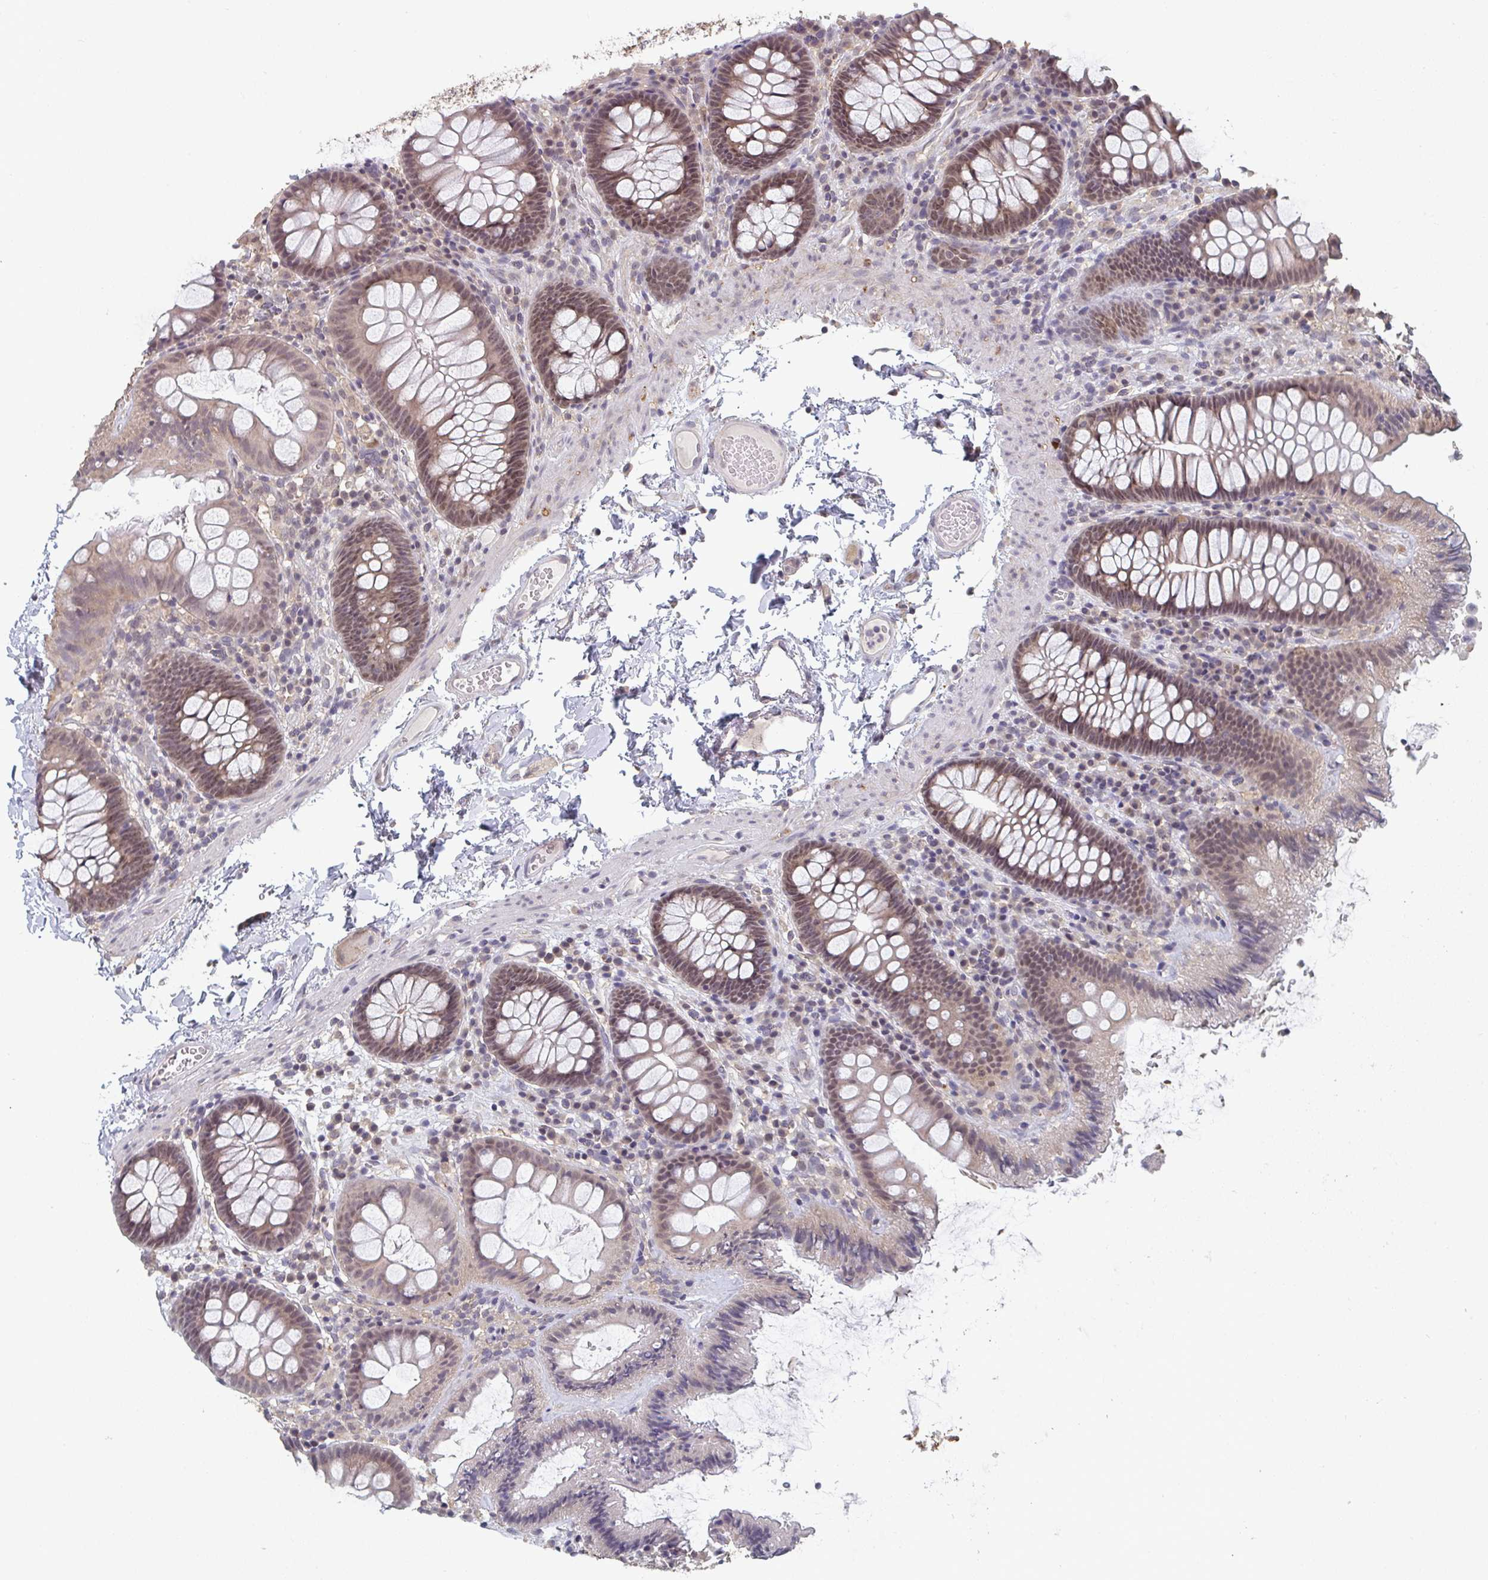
{"staining": {"intensity": "weak", "quantity": "<25%", "location": "cytoplasmic/membranous"}, "tissue": "colon", "cell_type": "Endothelial cells", "image_type": "normal", "snomed": [{"axis": "morphology", "description": "Normal tissue, NOS"}, {"axis": "topography", "description": "Colon"}], "caption": "Endothelial cells show no significant protein staining in unremarkable colon. (Brightfield microscopy of DAB IHC at high magnification).", "gene": "LIX1", "patient": {"sex": "male", "age": 84}}